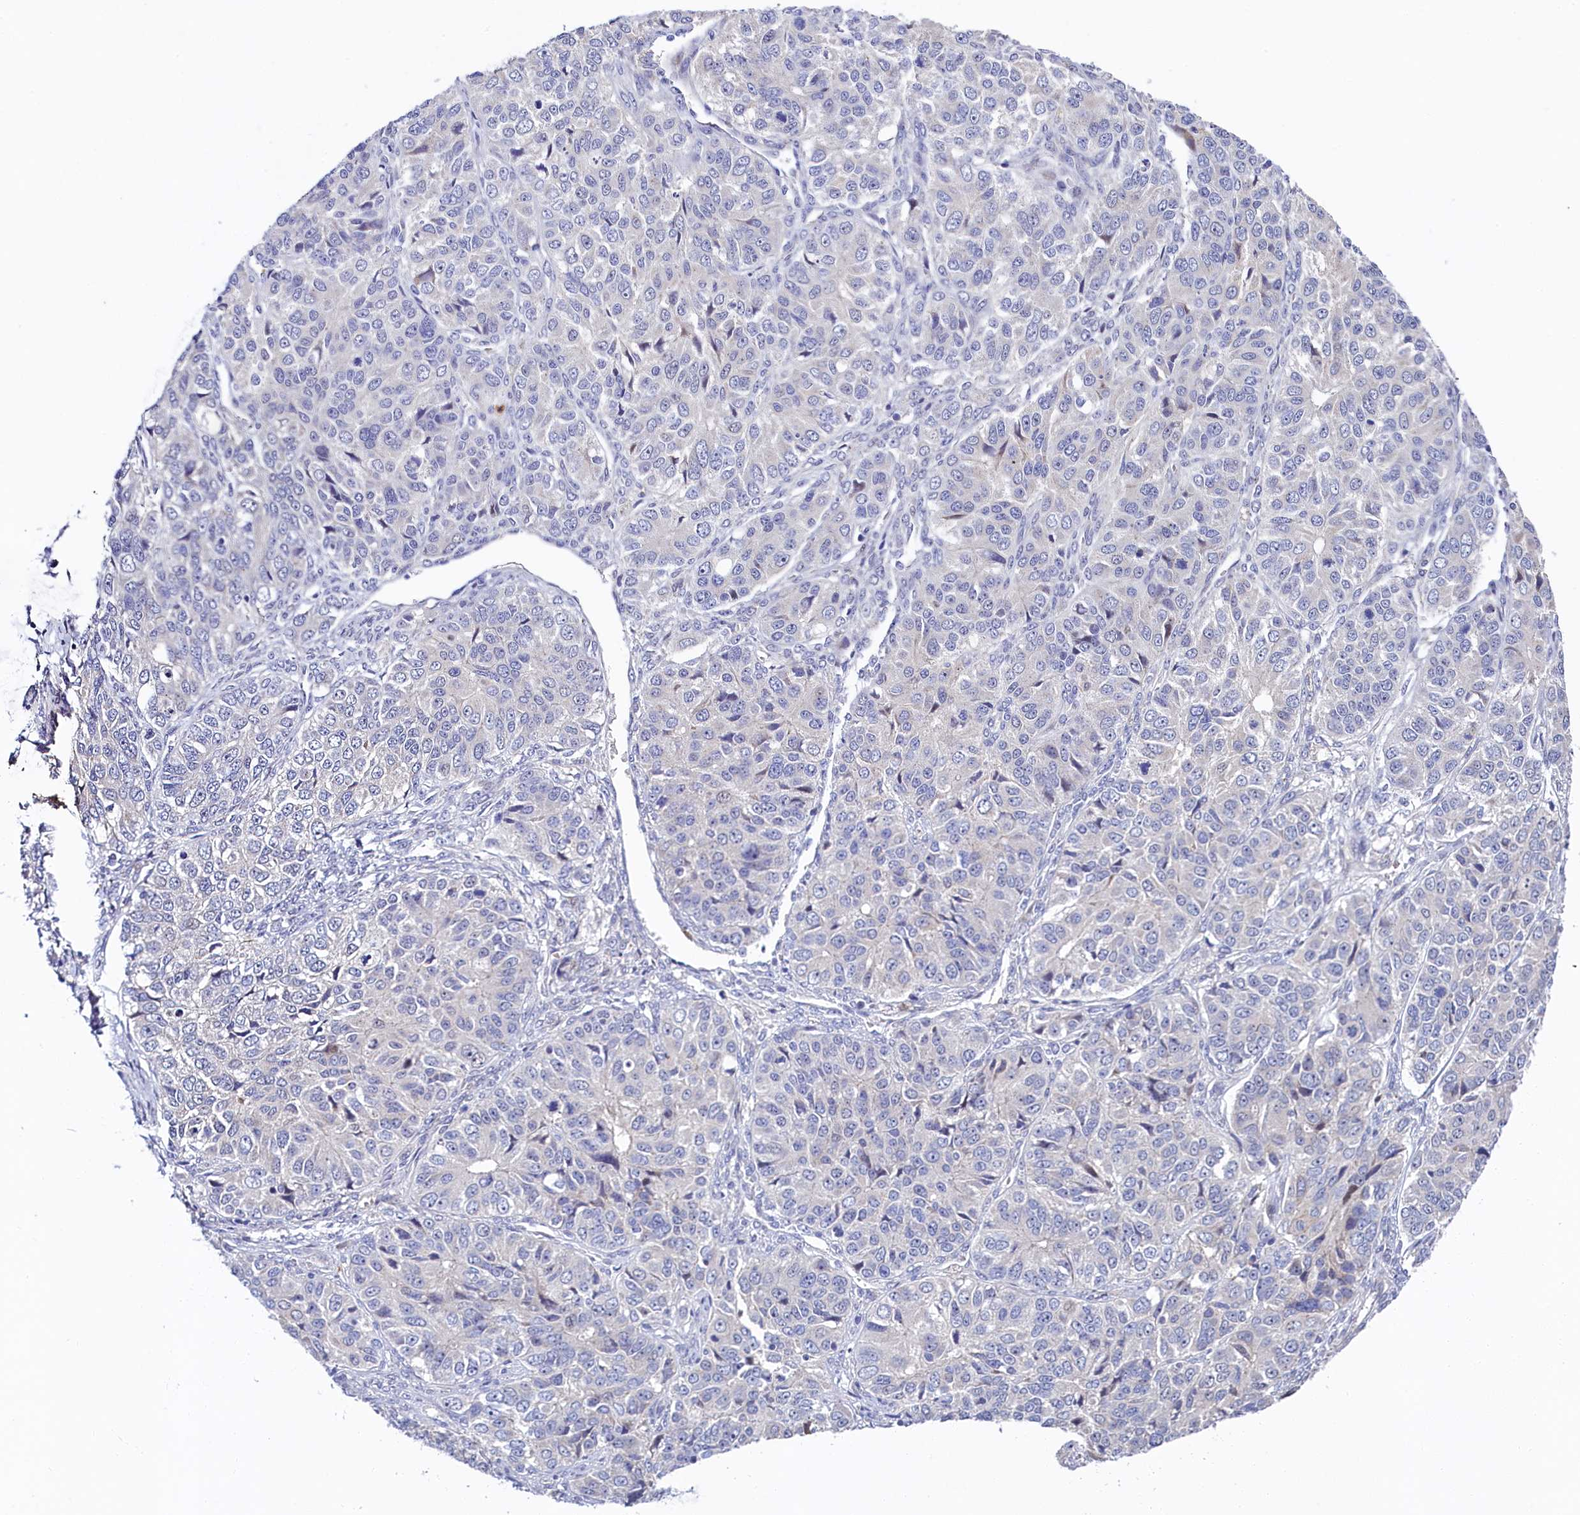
{"staining": {"intensity": "negative", "quantity": "none", "location": "none"}, "tissue": "ovarian cancer", "cell_type": "Tumor cells", "image_type": "cancer", "snomed": [{"axis": "morphology", "description": "Carcinoma, endometroid"}, {"axis": "topography", "description": "Ovary"}], "caption": "Ovarian cancer was stained to show a protein in brown. There is no significant positivity in tumor cells.", "gene": "PIK3C3", "patient": {"sex": "female", "age": 51}}